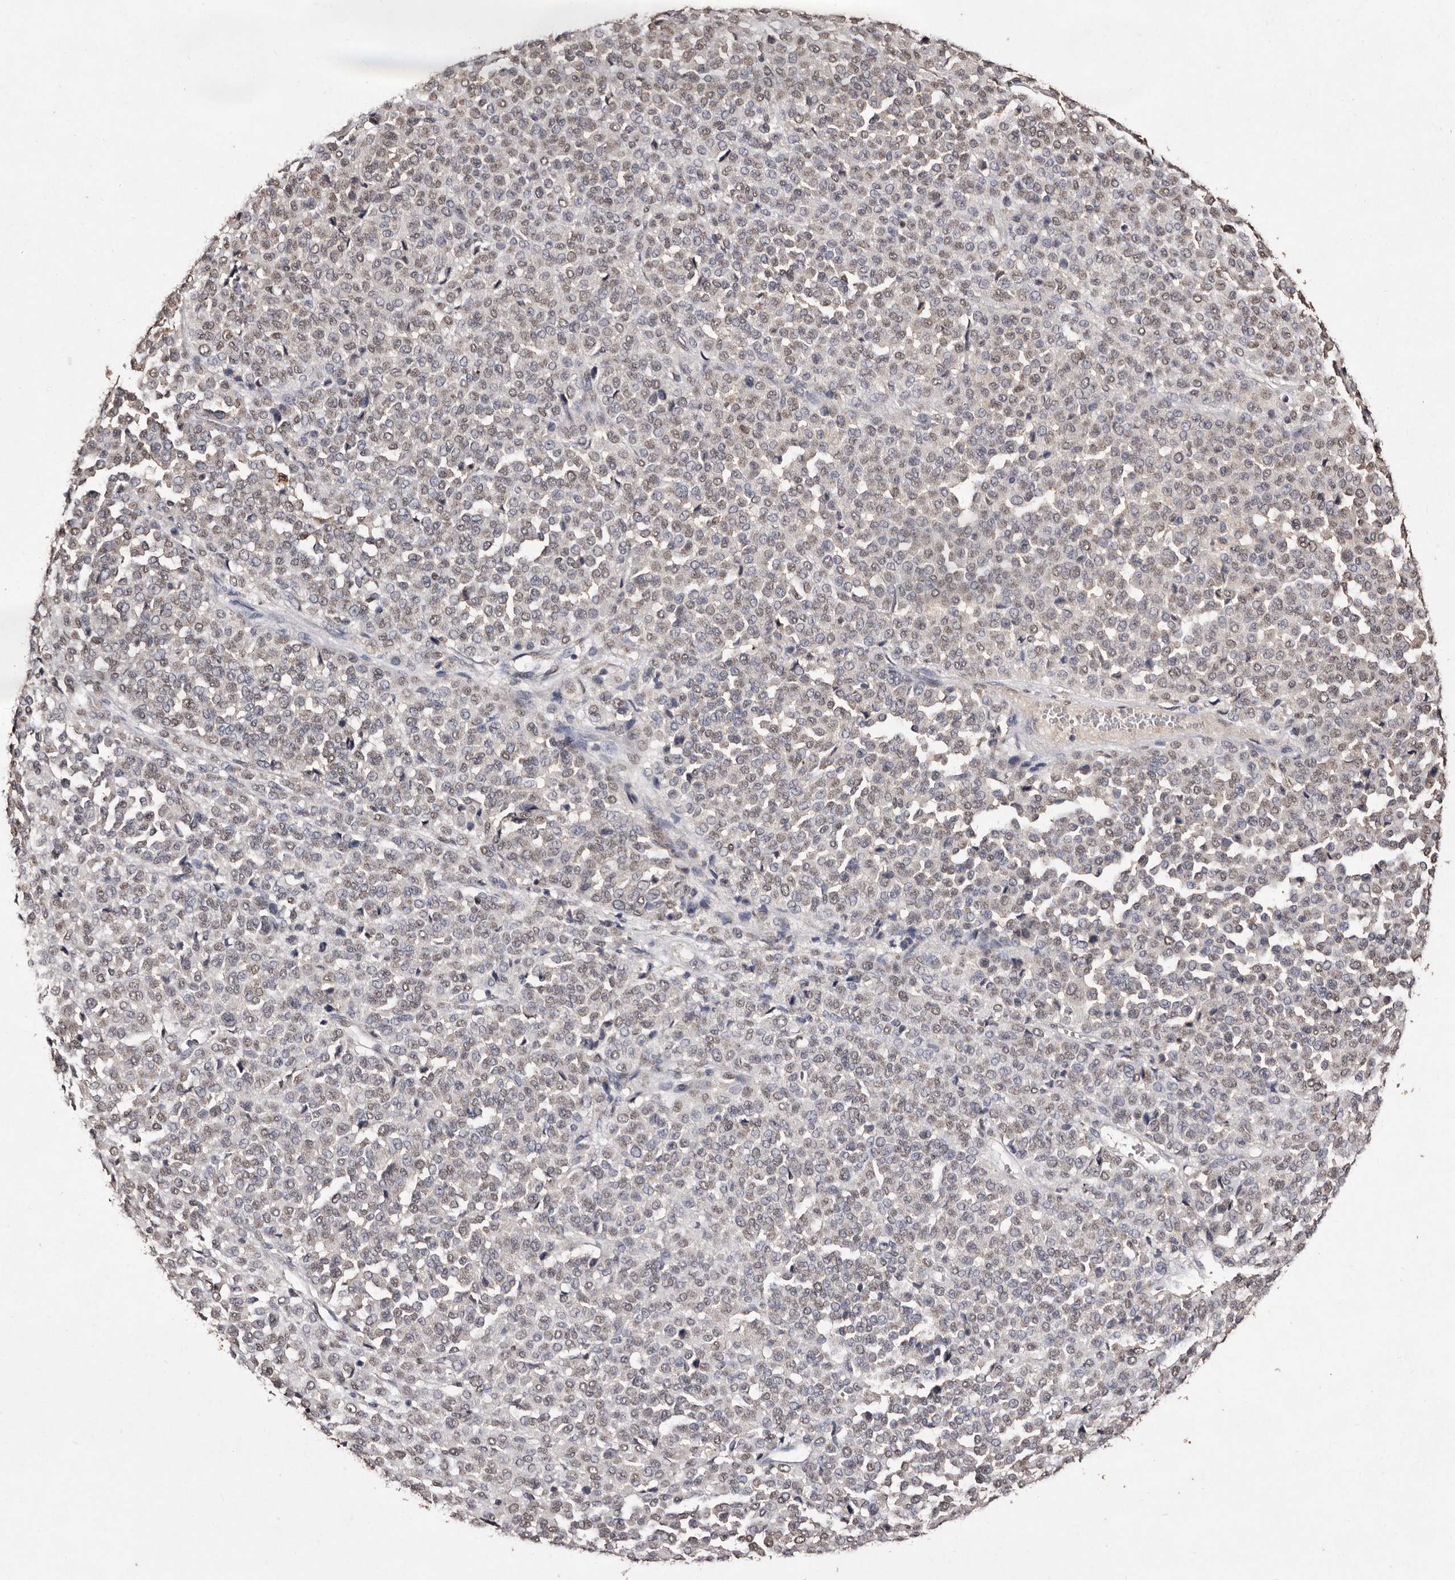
{"staining": {"intensity": "weak", "quantity": ">75%", "location": "nuclear"}, "tissue": "melanoma", "cell_type": "Tumor cells", "image_type": "cancer", "snomed": [{"axis": "morphology", "description": "Malignant melanoma, Metastatic site"}, {"axis": "topography", "description": "Pancreas"}], "caption": "IHC (DAB) staining of human melanoma shows weak nuclear protein staining in about >75% of tumor cells.", "gene": "ERBB4", "patient": {"sex": "female", "age": 30}}